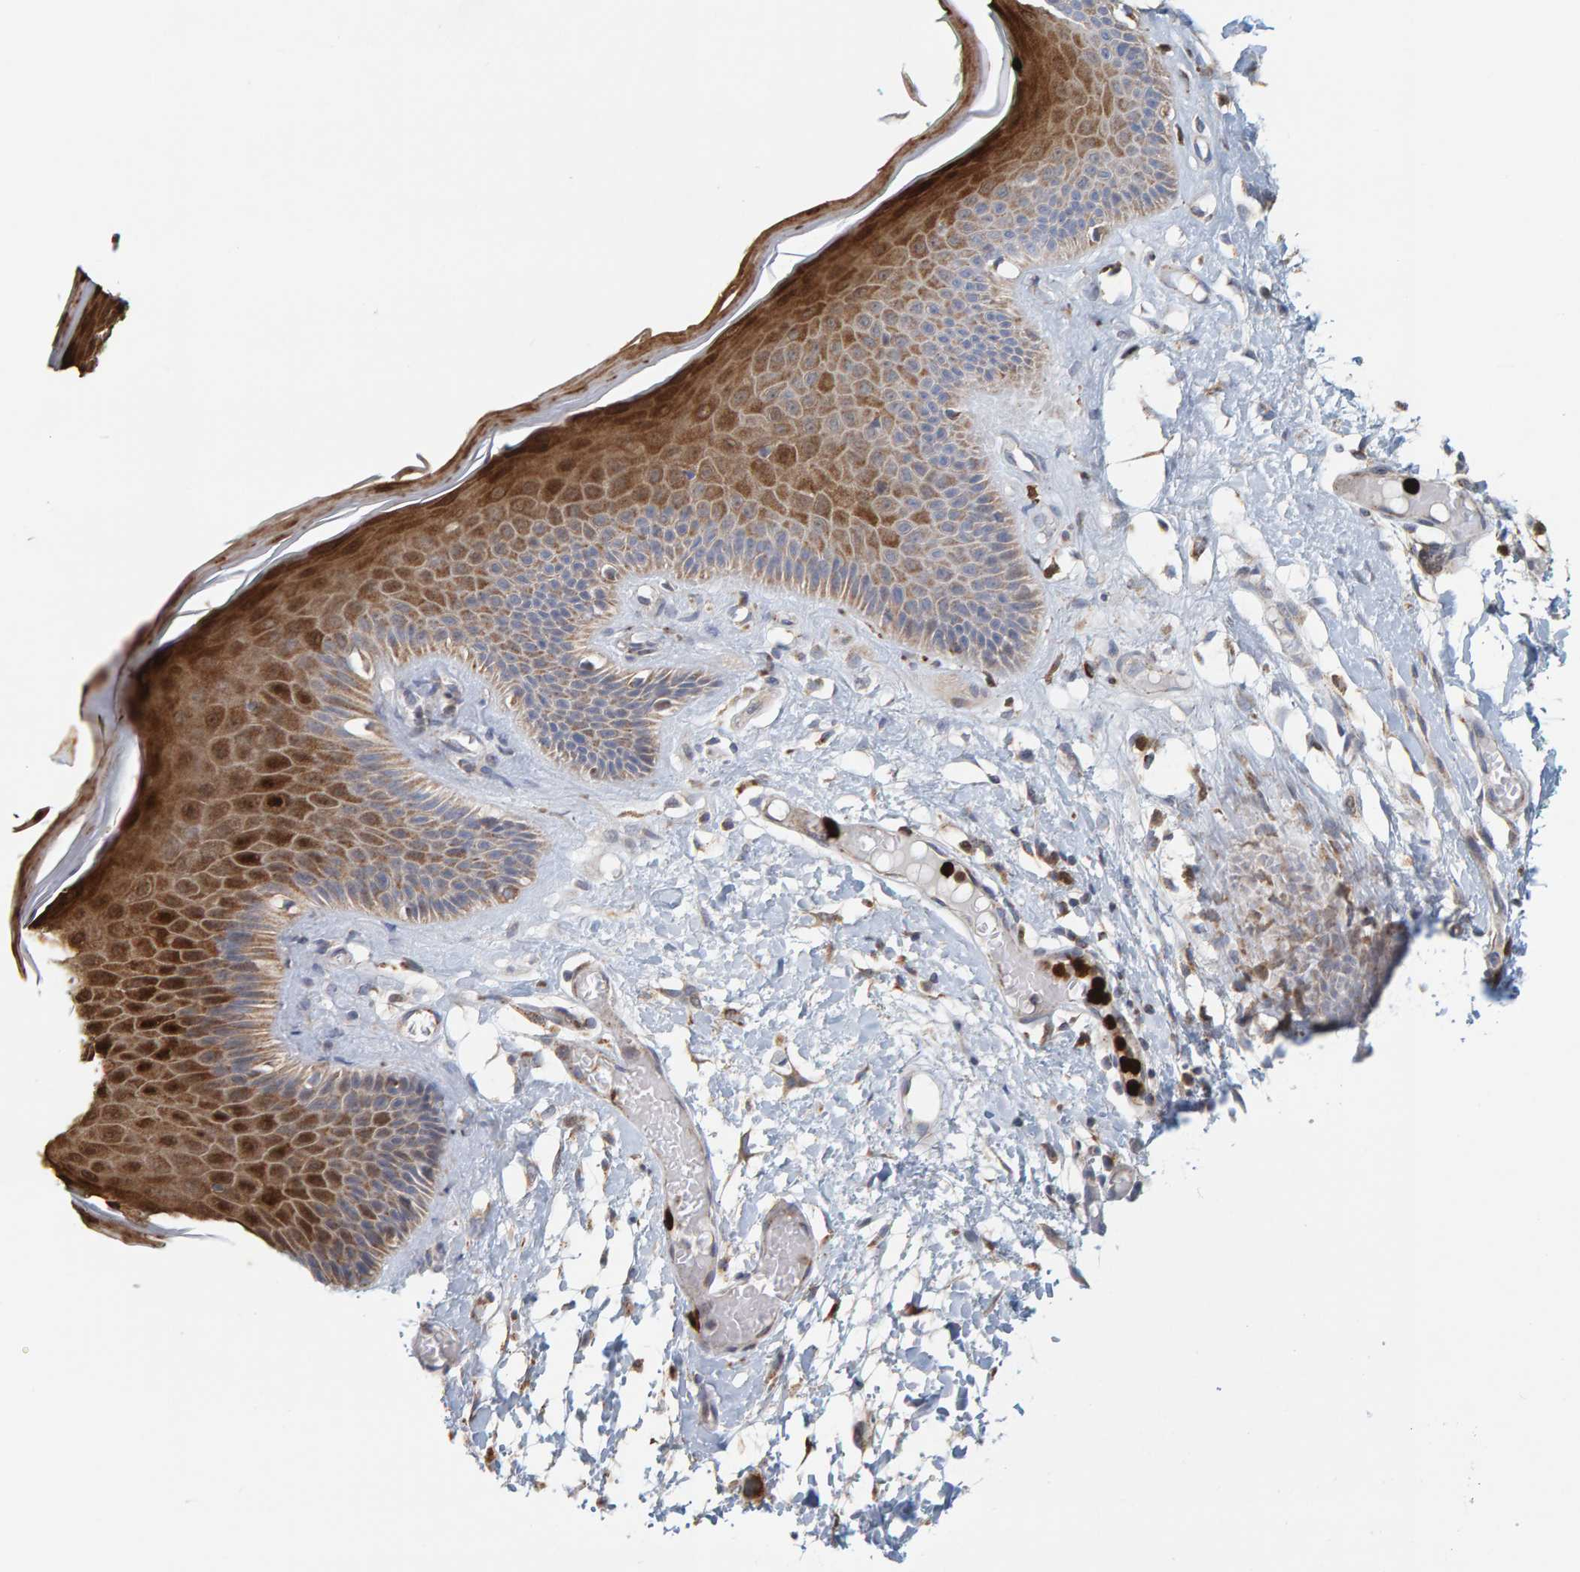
{"staining": {"intensity": "moderate", "quantity": "25%-75%", "location": "cytoplasmic/membranous"}, "tissue": "skin", "cell_type": "Epidermal cells", "image_type": "normal", "snomed": [{"axis": "morphology", "description": "Normal tissue, NOS"}, {"axis": "topography", "description": "Vulva"}], "caption": "Approximately 25%-75% of epidermal cells in benign human skin show moderate cytoplasmic/membranous protein expression as visualized by brown immunohistochemical staining.", "gene": "B9D1", "patient": {"sex": "female", "age": 73}}